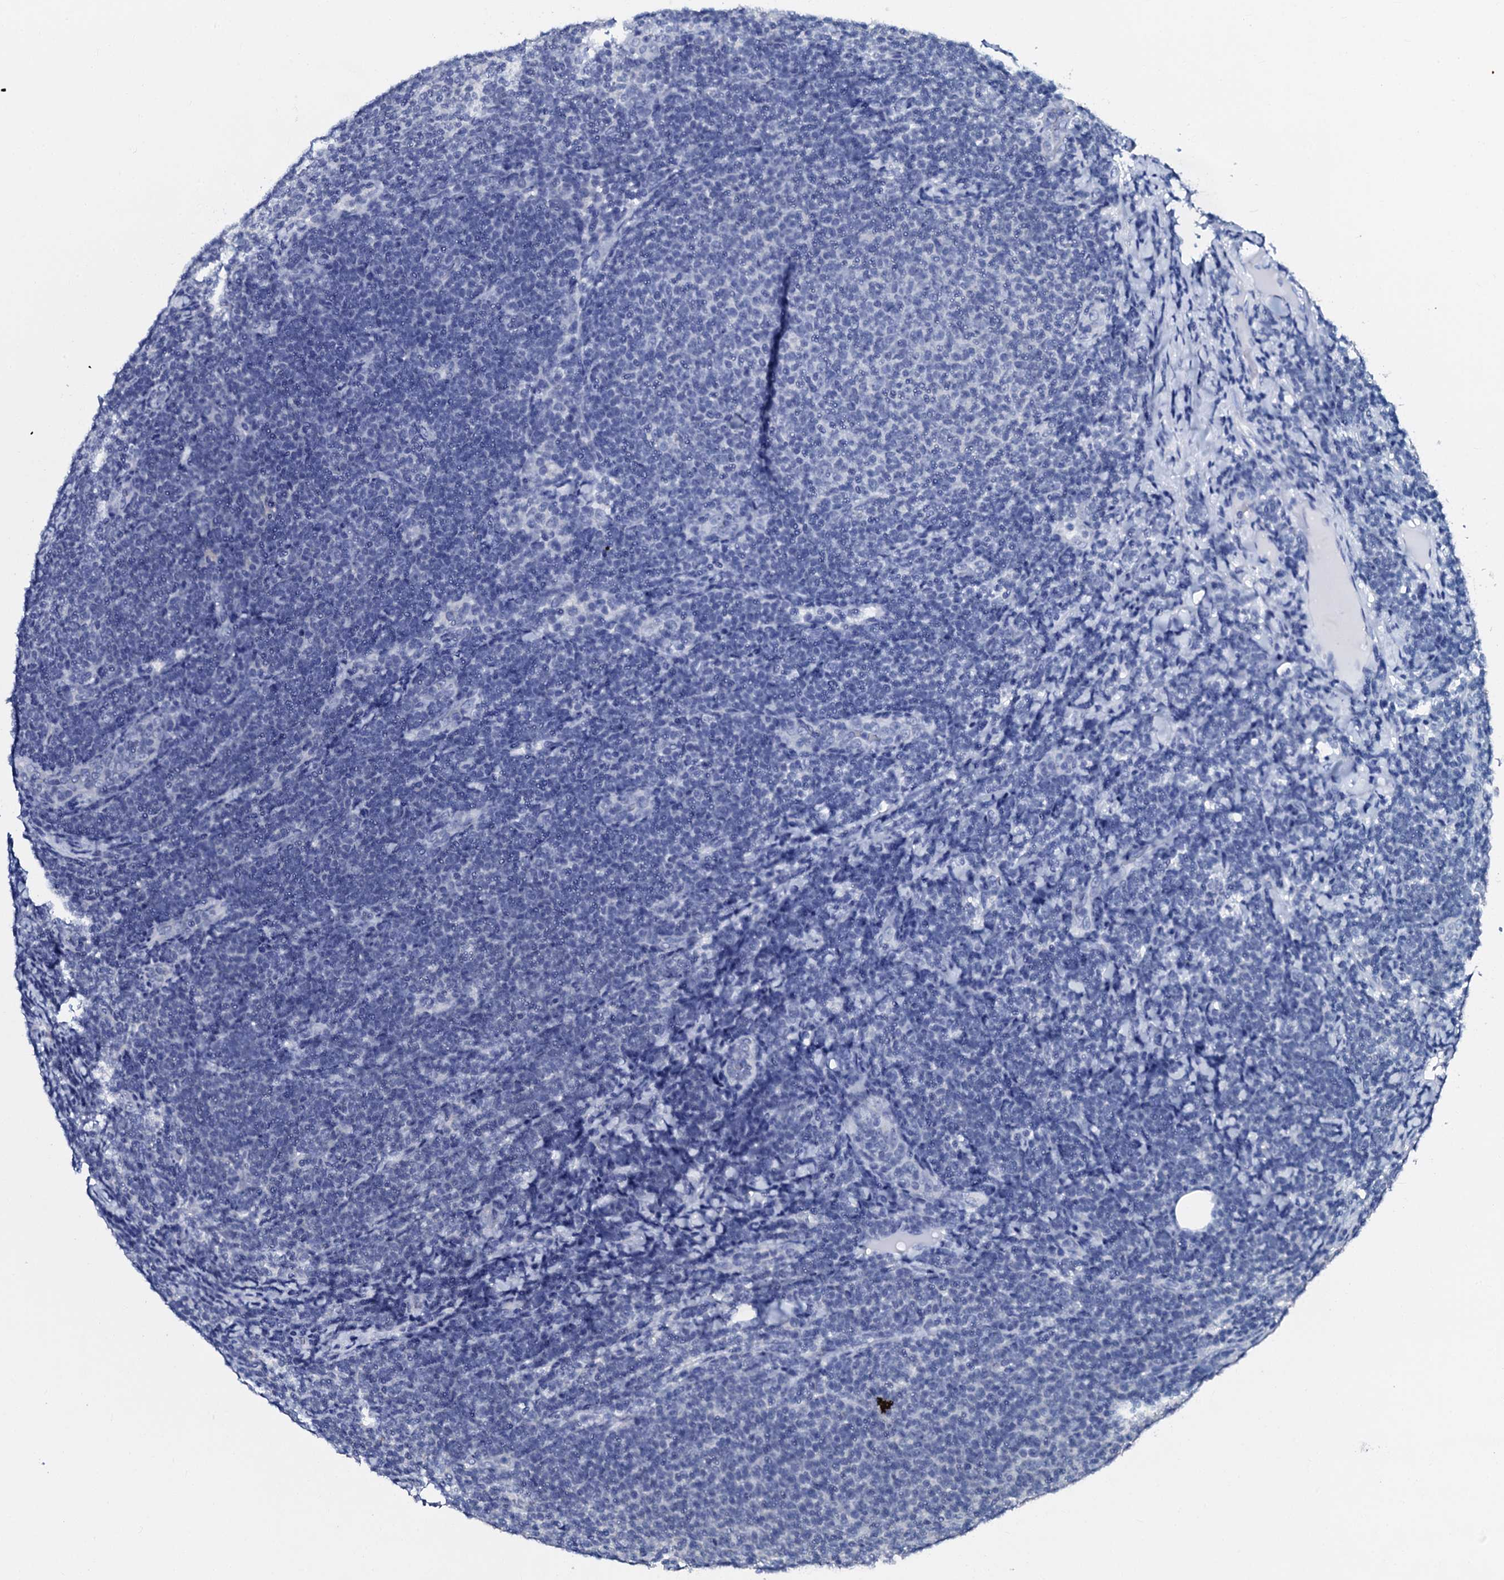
{"staining": {"intensity": "negative", "quantity": "none", "location": "none"}, "tissue": "lymphoma", "cell_type": "Tumor cells", "image_type": "cancer", "snomed": [{"axis": "morphology", "description": "Malignant lymphoma, non-Hodgkin's type, Low grade"}, {"axis": "topography", "description": "Lymph node"}], "caption": "An immunohistochemistry histopathology image of lymphoma is shown. There is no staining in tumor cells of lymphoma.", "gene": "SLC37A4", "patient": {"sex": "male", "age": 66}}